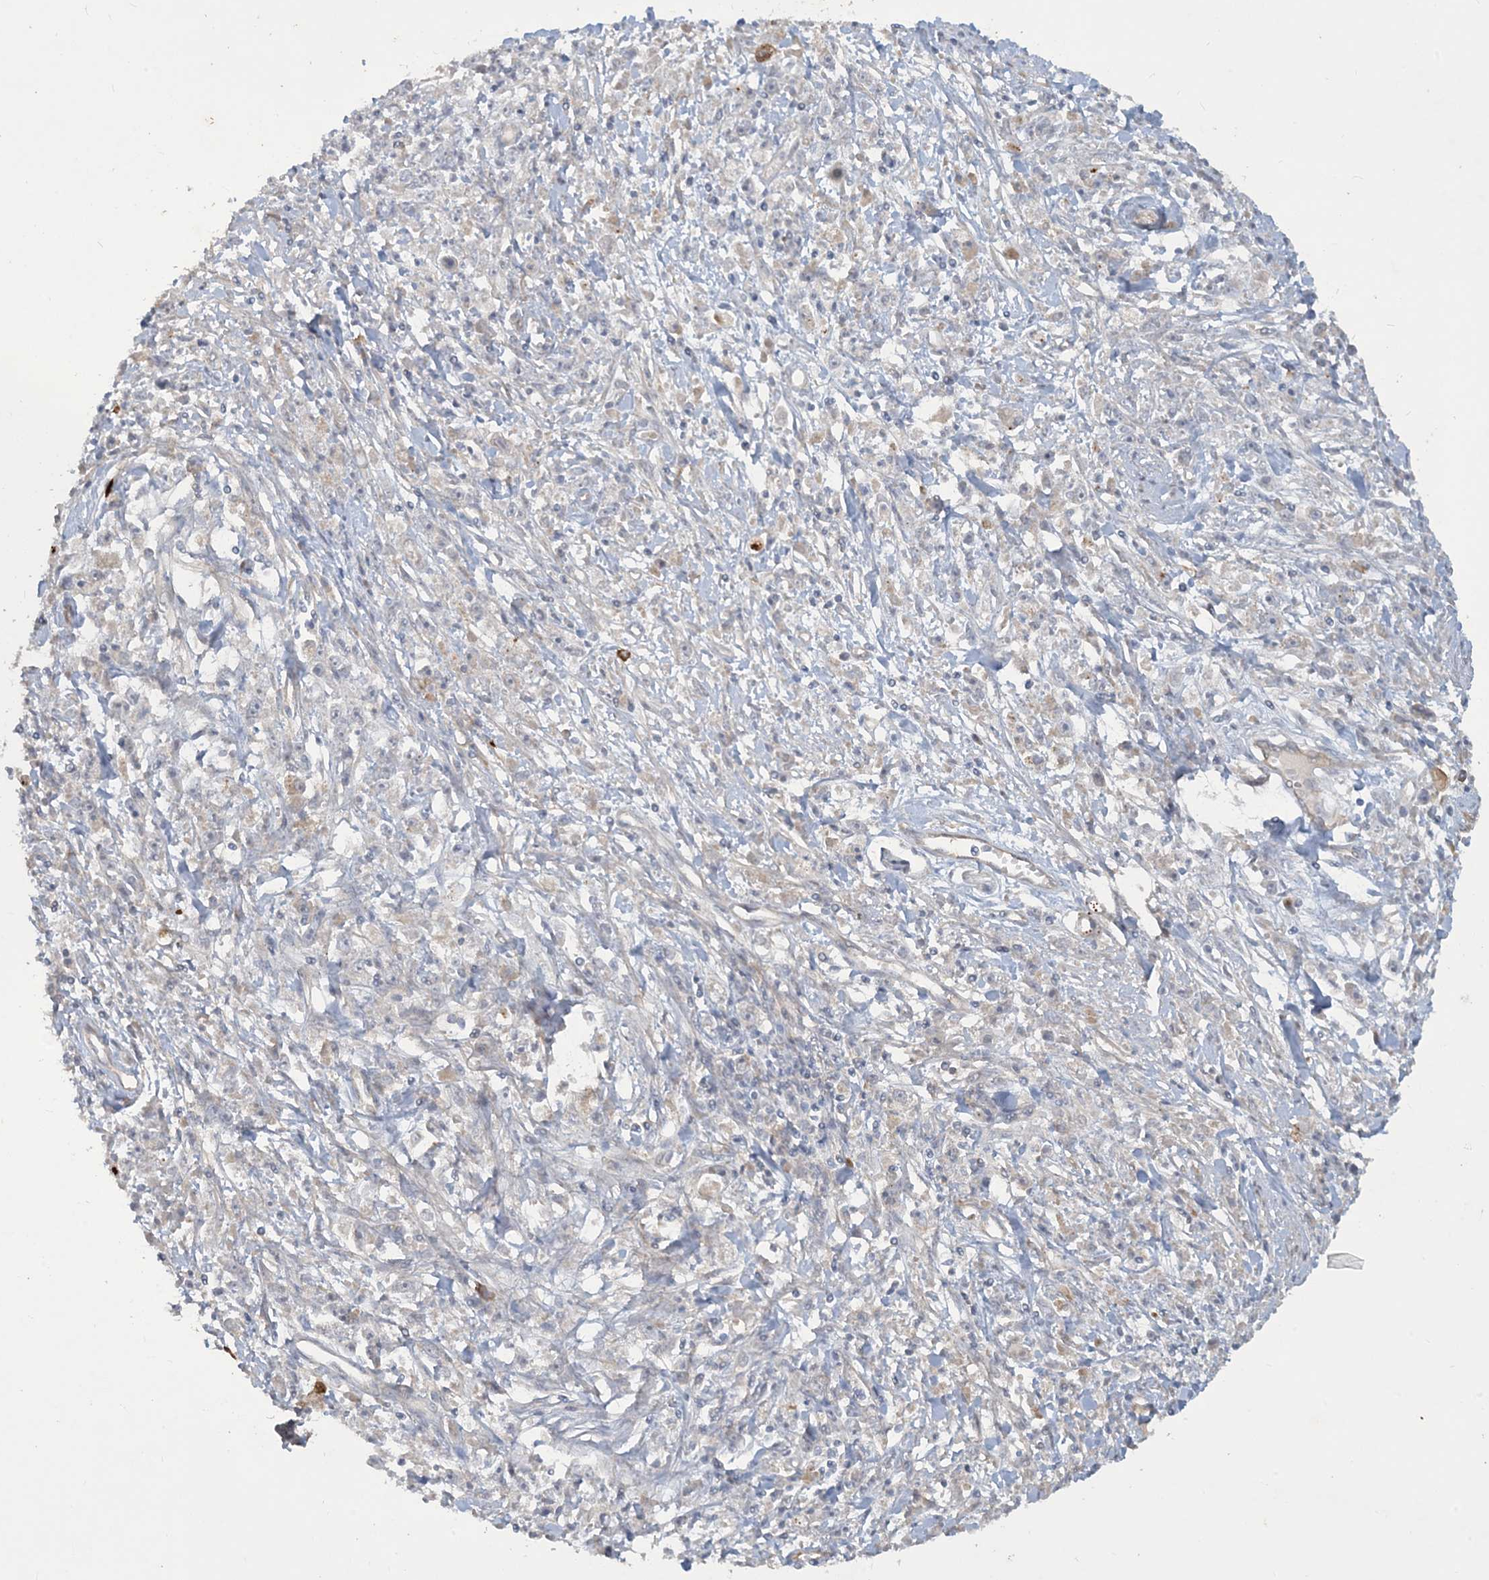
{"staining": {"intensity": "negative", "quantity": "none", "location": "none"}, "tissue": "stomach cancer", "cell_type": "Tumor cells", "image_type": "cancer", "snomed": [{"axis": "morphology", "description": "Adenocarcinoma, NOS"}, {"axis": "topography", "description": "Stomach"}], "caption": "Micrograph shows no significant protein expression in tumor cells of adenocarcinoma (stomach).", "gene": "CDS1", "patient": {"sex": "female", "age": 59}}